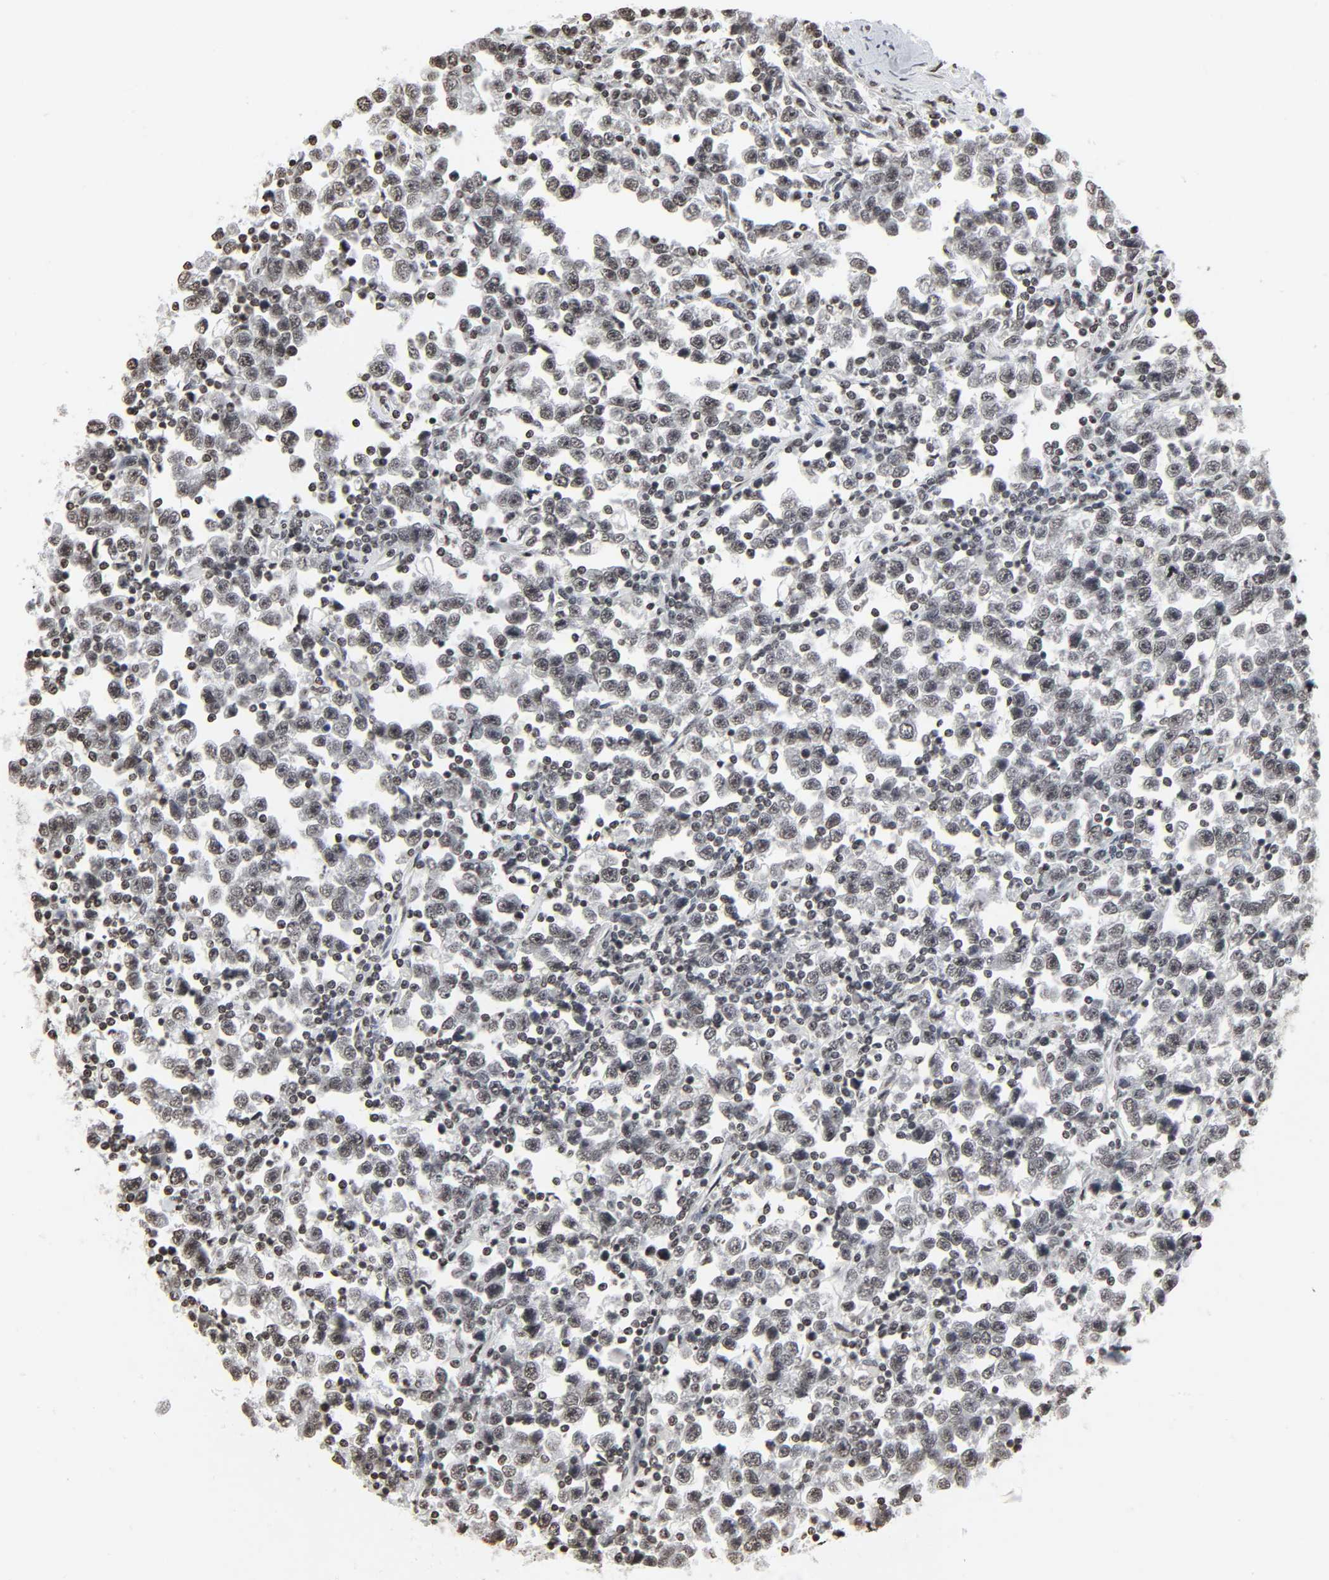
{"staining": {"intensity": "moderate", "quantity": ">75%", "location": "nuclear"}, "tissue": "testis cancer", "cell_type": "Tumor cells", "image_type": "cancer", "snomed": [{"axis": "morphology", "description": "Seminoma, NOS"}, {"axis": "topography", "description": "Testis"}], "caption": "A medium amount of moderate nuclear staining is identified in approximately >75% of tumor cells in seminoma (testis) tissue.", "gene": "ELAVL1", "patient": {"sex": "male", "age": 43}}